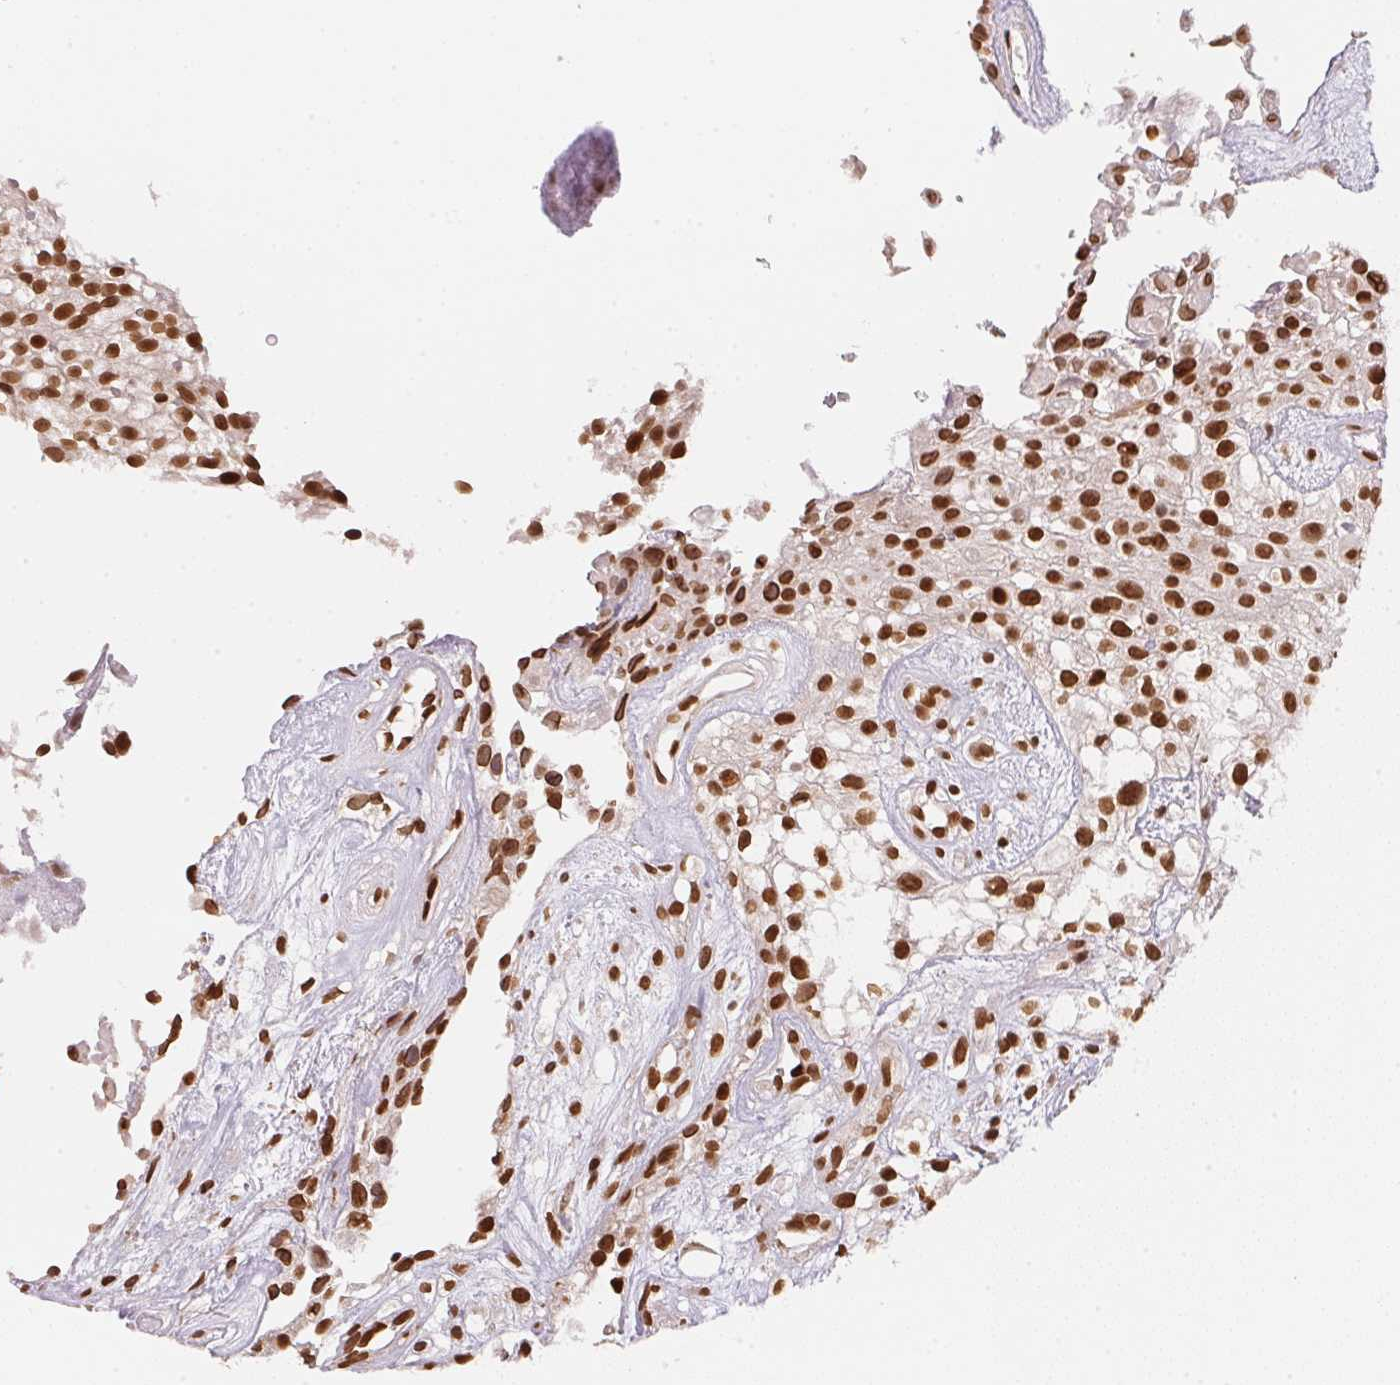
{"staining": {"intensity": "strong", "quantity": ">75%", "location": "nuclear"}, "tissue": "urothelial cancer", "cell_type": "Tumor cells", "image_type": "cancer", "snomed": [{"axis": "morphology", "description": "Urothelial carcinoma, High grade"}, {"axis": "topography", "description": "Urinary bladder"}], "caption": "Protein staining of urothelial cancer tissue displays strong nuclear expression in approximately >75% of tumor cells. Nuclei are stained in blue.", "gene": "SAP30BP", "patient": {"sex": "male", "age": 56}}